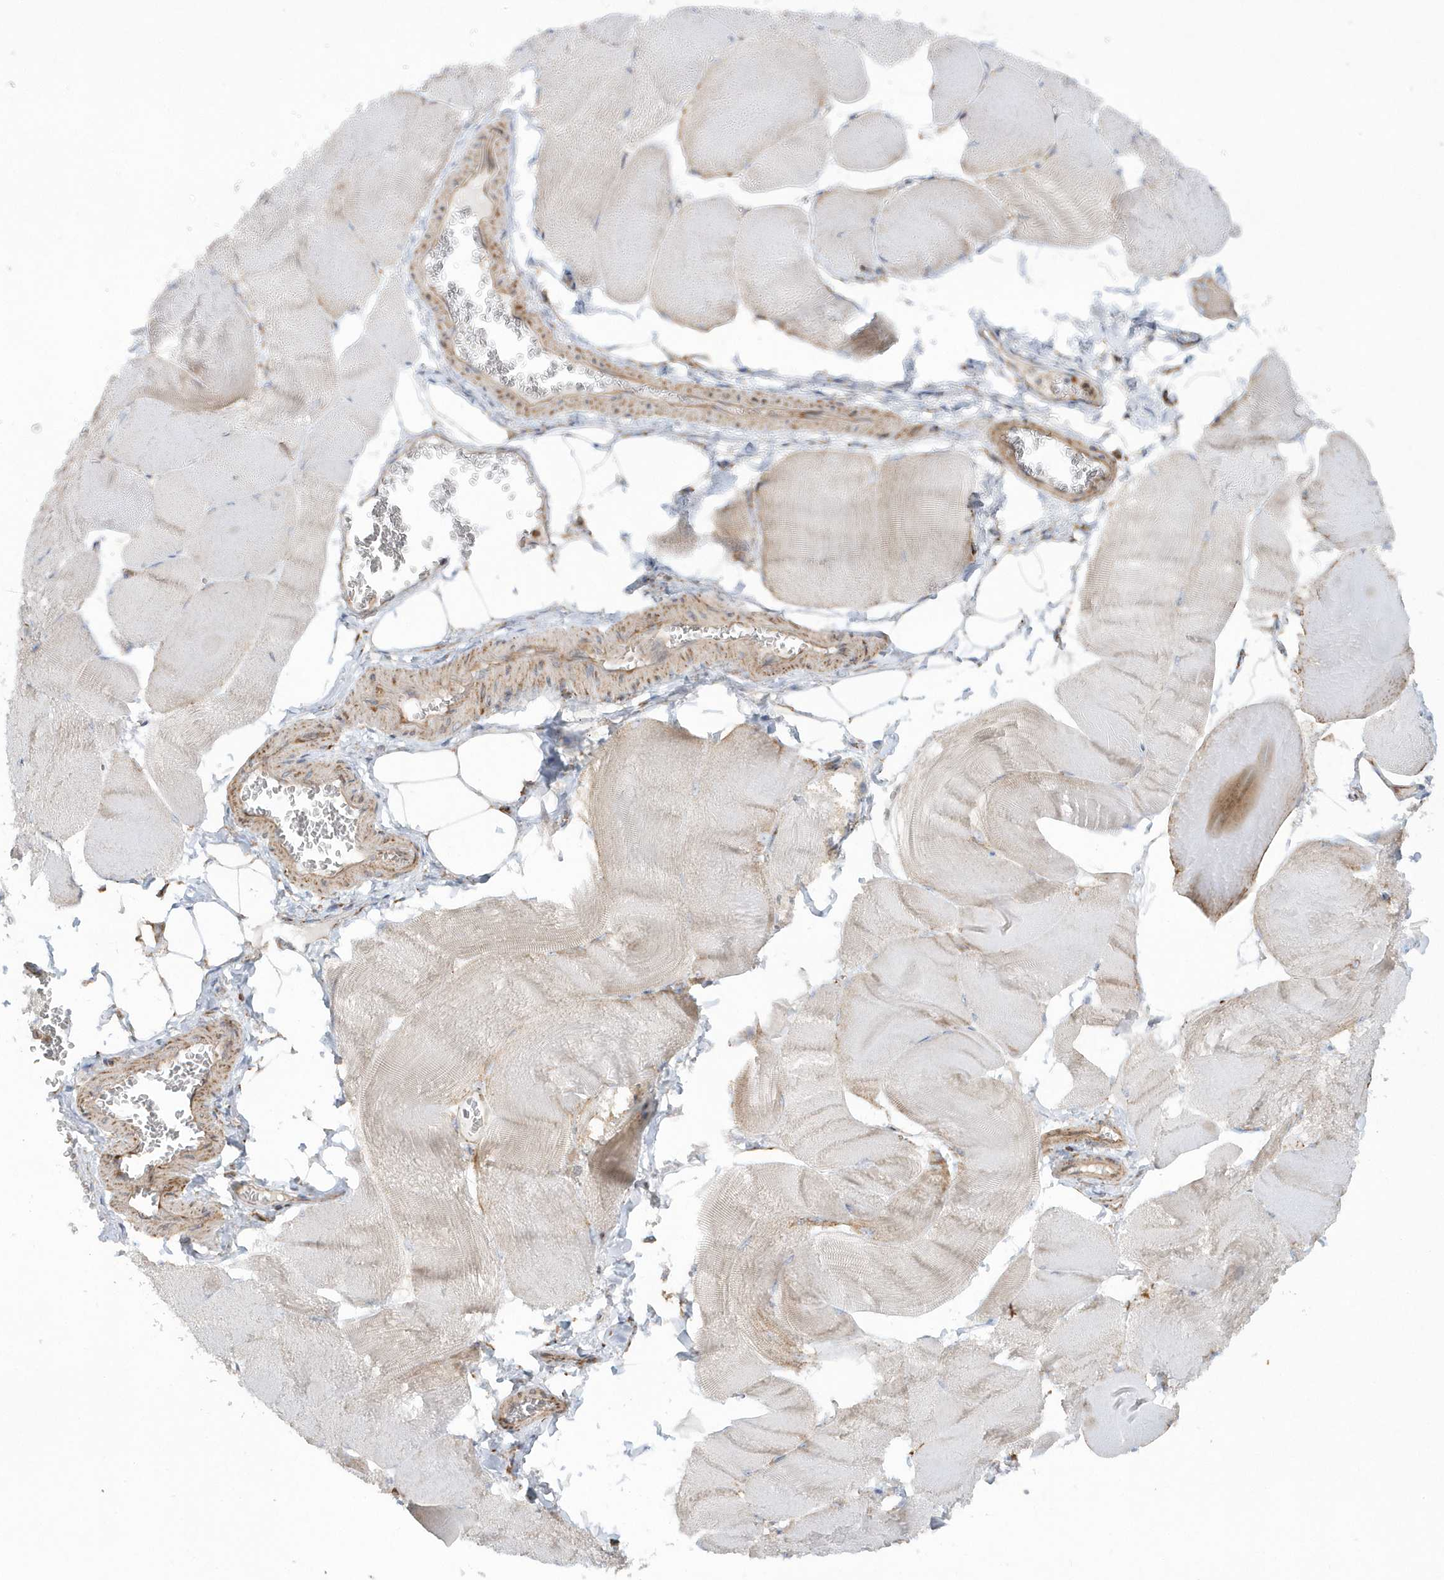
{"staining": {"intensity": "weak", "quantity": "<25%", "location": "cytoplasmic/membranous"}, "tissue": "skeletal muscle", "cell_type": "Myocytes", "image_type": "normal", "snomed": [{"axis": "morphology", "description": "Normal tissue, NOS"}, {"axis": "morphology", "description": "Basal cell carcinoma"}, {"axis": "topography", "description": "Skeletal muscle"}], "caption": "IHC micrograph of normal skeletal muscle: human skeletal muscle stained with DAB (3,3'-diaminobenzidine) shows no significant protein staining in myocytes.", "gene": "SH3BP2", "patient": {"sex": "female", "age": 64}}